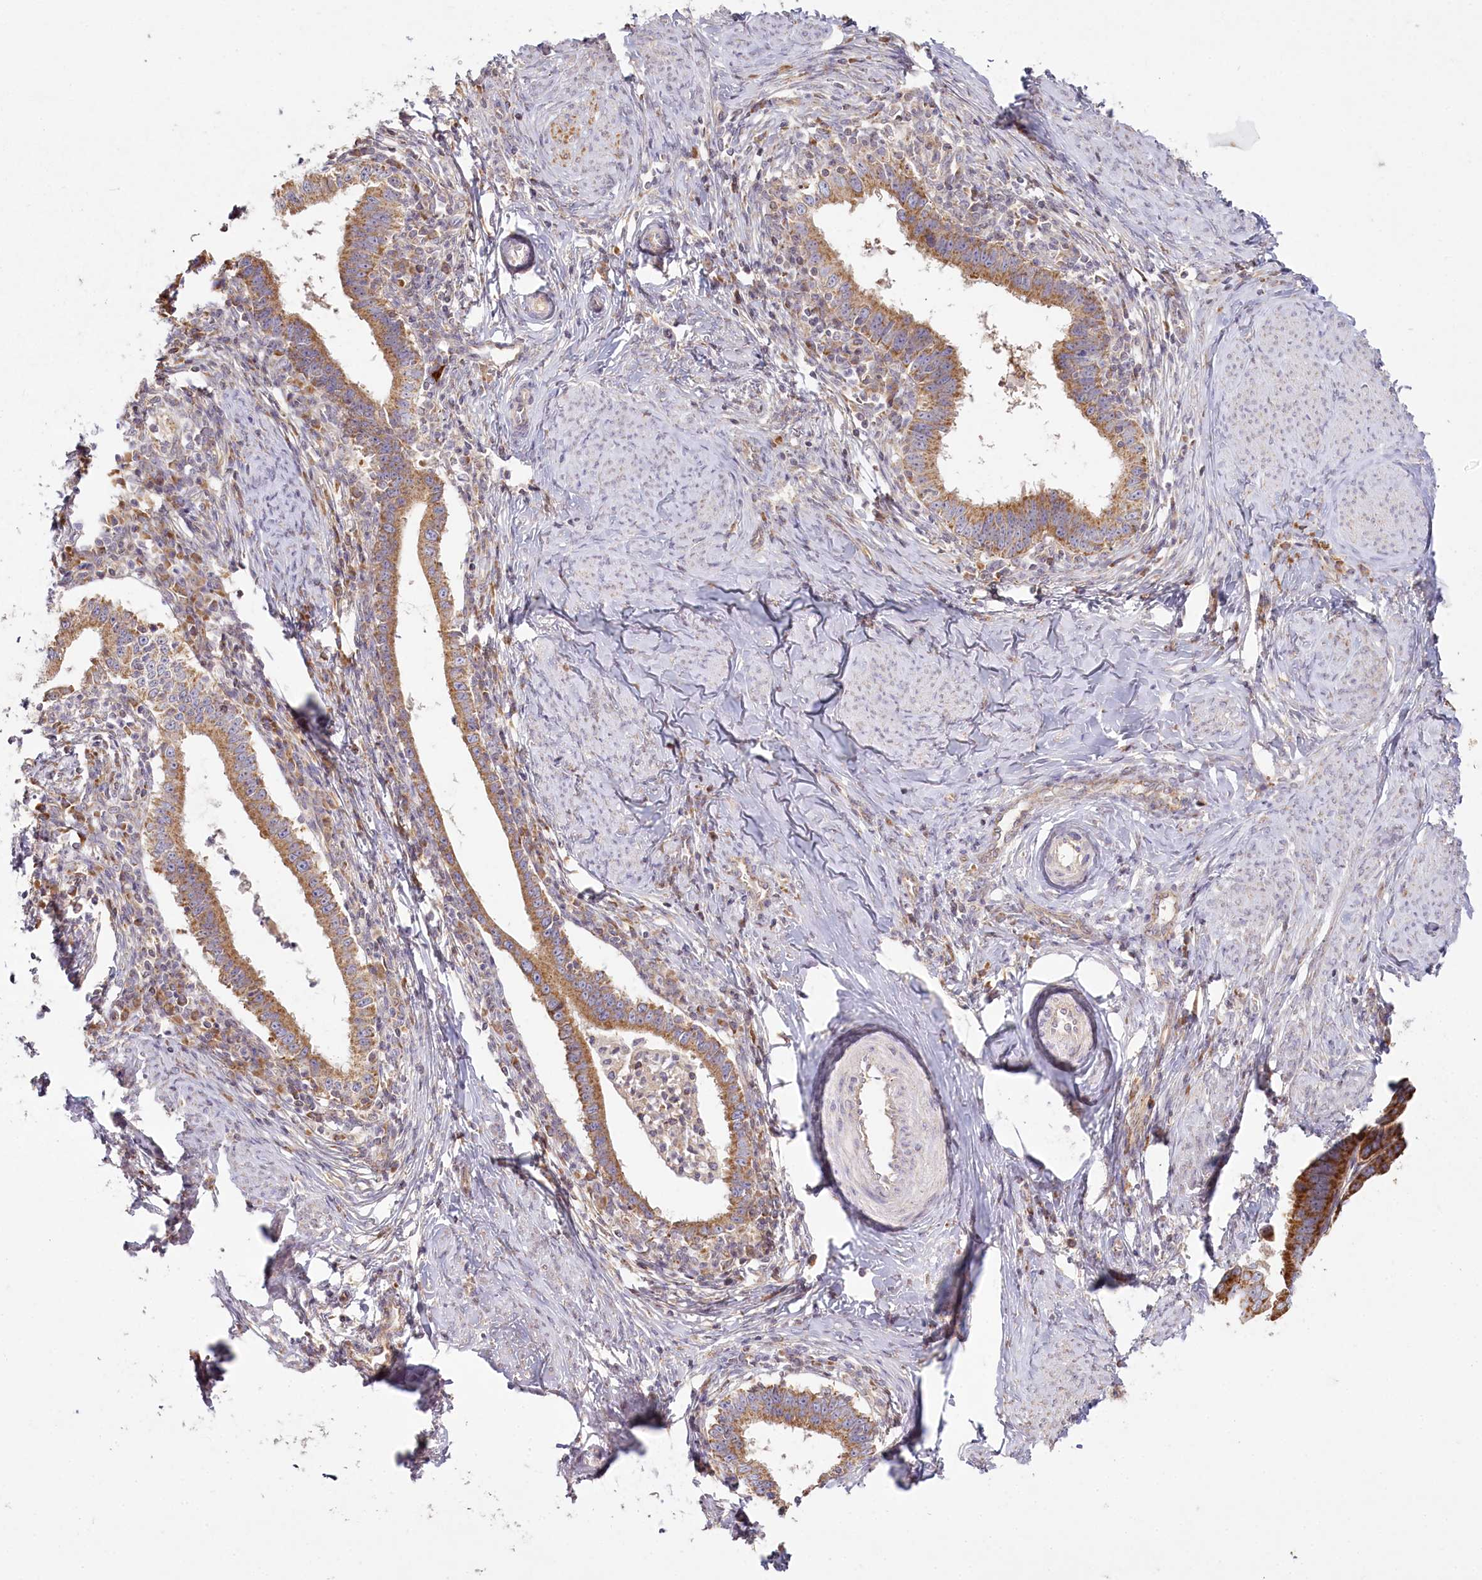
{"staining": {"intensity": "moderate", "quantity": ">75%", "location": "cytoplasmic/membranous"}, "tissue": "cervical cancer", "cell_type": "Tumor cells", "image_type": "cancer", "snomed": [{"axis": "morphology", "description": "Adenocarcinoma, NOS"}, {"axis": "topography", "description": "Cervix"}], "caption": "The immunohistochemical stain highlights moderate cytoplasmic/membranous positivity in tumor cells of adenocarcinoma (cervical) tissue.", "gene": "ACOX2", "patient": {"sex": "female", "age": 36}}